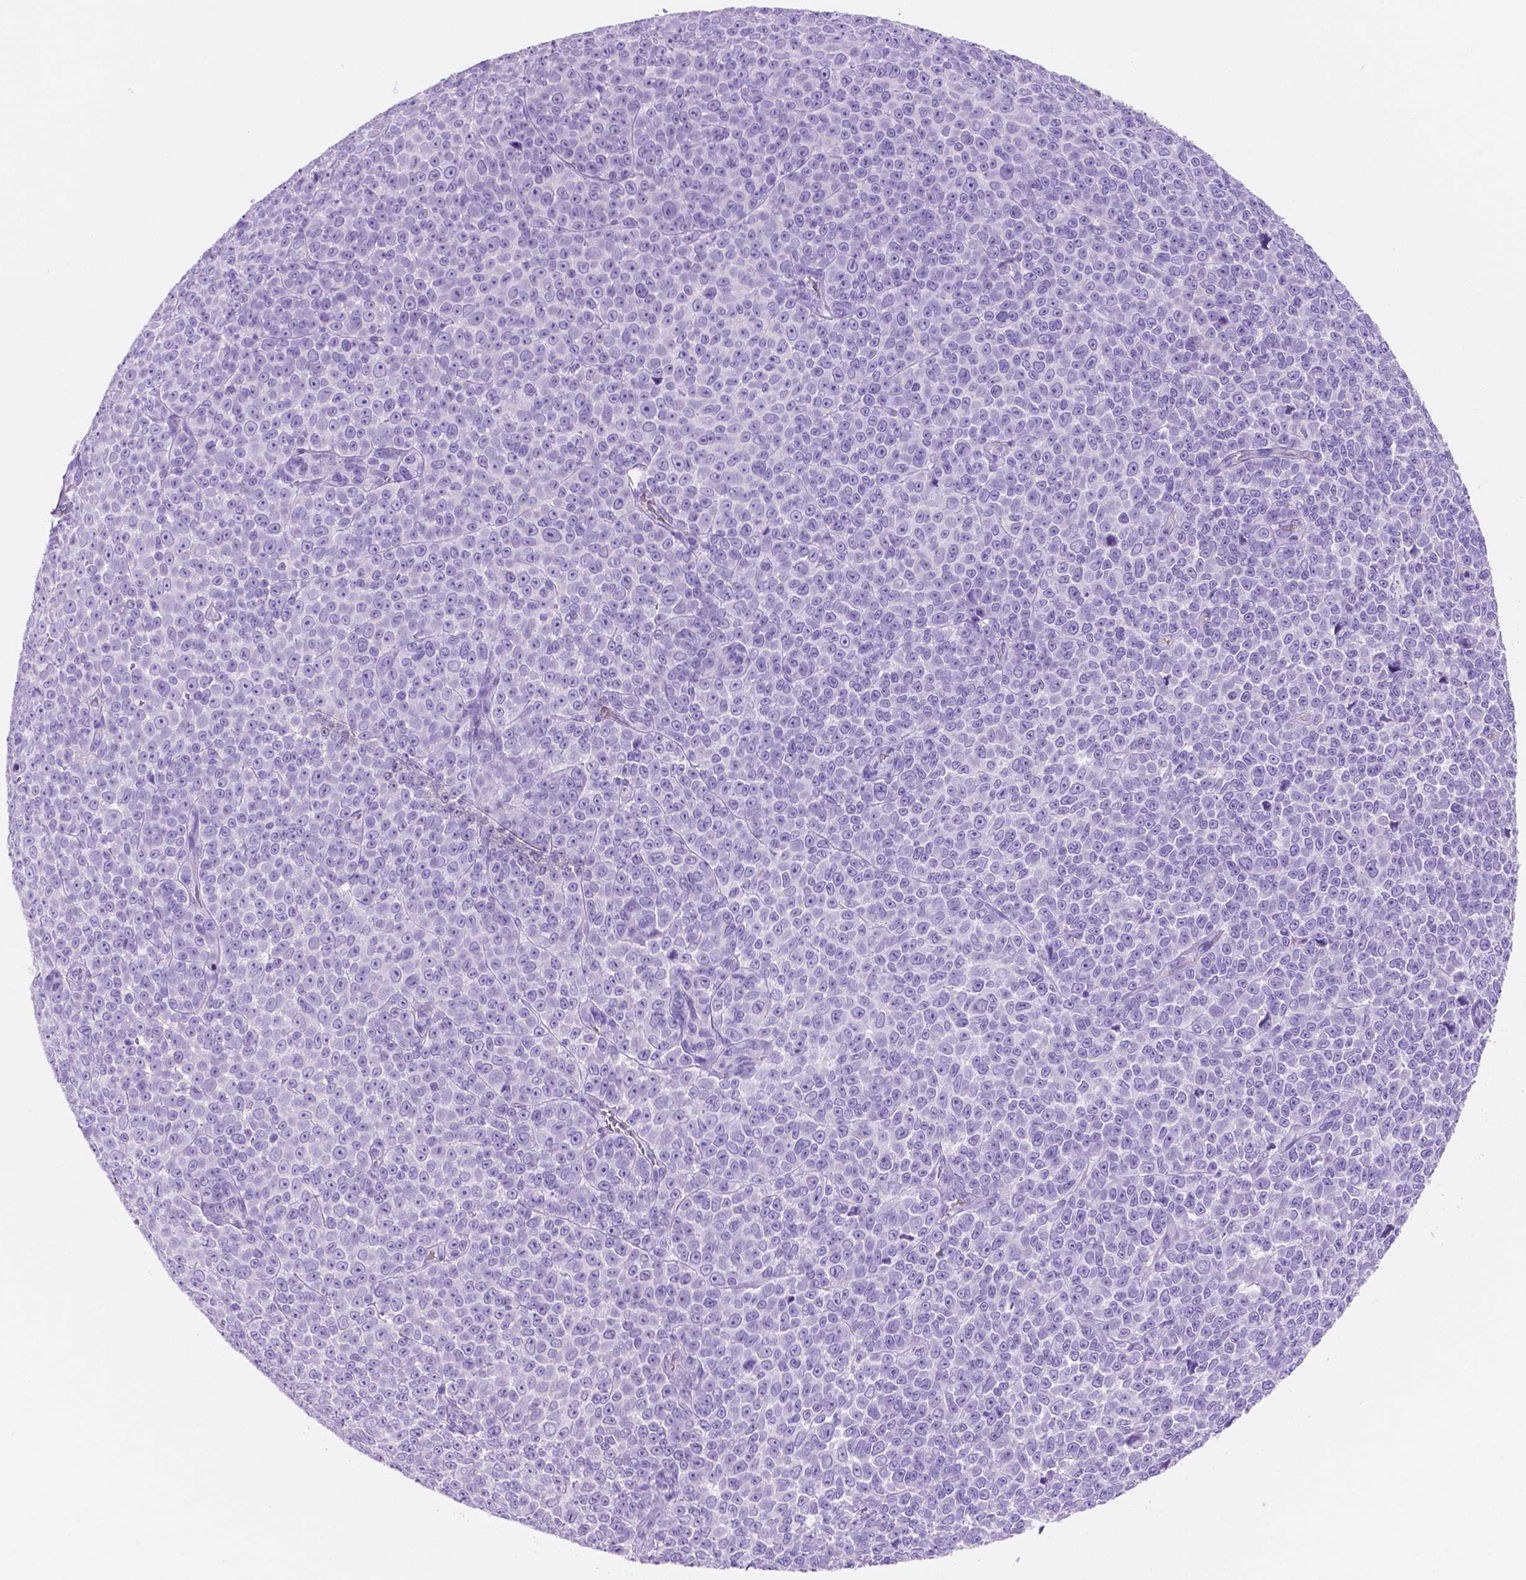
{"staining": {"intensity": "negative", "quantity": "none", "location": "none"}, "tissue": "melanoma", "cell_type": "Tumor cells", "image_type": "cancer", "snomed": [{"axis": "morphology", "description": "Malignant melanoma, NOS"}, {"axis": "topography", "description": "Skin"}], "caption": "An immunohistochemistry image of malignant melanoma is shown. There is no staining in tumor cells of malignant melanoma.", "gene": "FOXB2", "patient": {"sex": "female", "age": 95}}